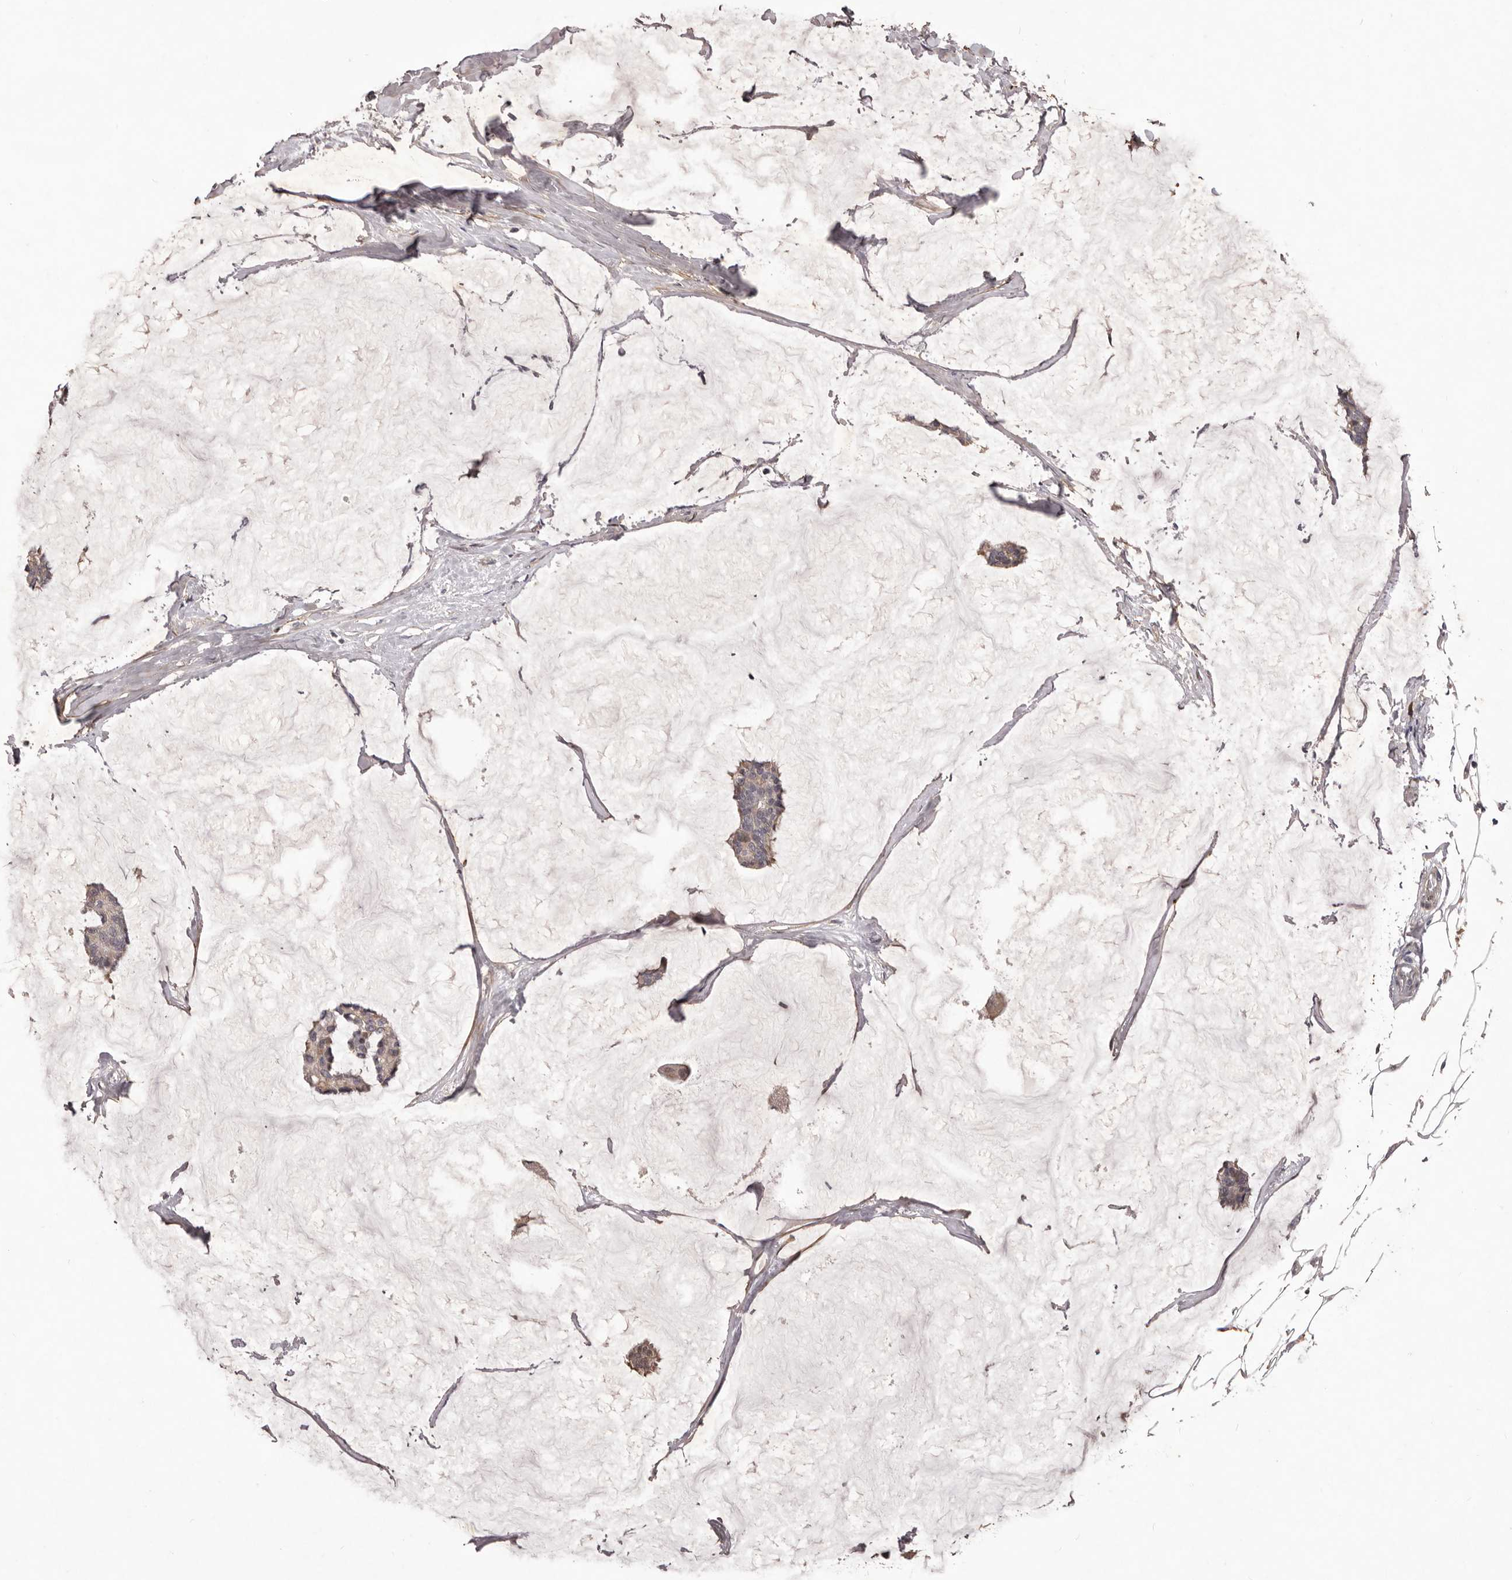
{"staining": {"intensity": "weak", "quantity": "25%-75%", "location": "cytoplasmic/membranous"}, "tissue": "breast cancer", "cell_type": "Tumor cells", "image_type": "cancer", "snomed": [{"axis": "morphology", "description": "Duct carcinoma"}, {"axis": "topography", "description": "Breast"}], "caption": "High-power microscopy captured an immunohistochemistry (IHC) histopathology image of breast cancer (infiltrating ductal carcinoma), revealing weak cytoplasmic/membranous expression in approximately 25%-75% of tumor cells.", "gene": "HBS1L", "patient": {"sex": "female", "age": 93}}